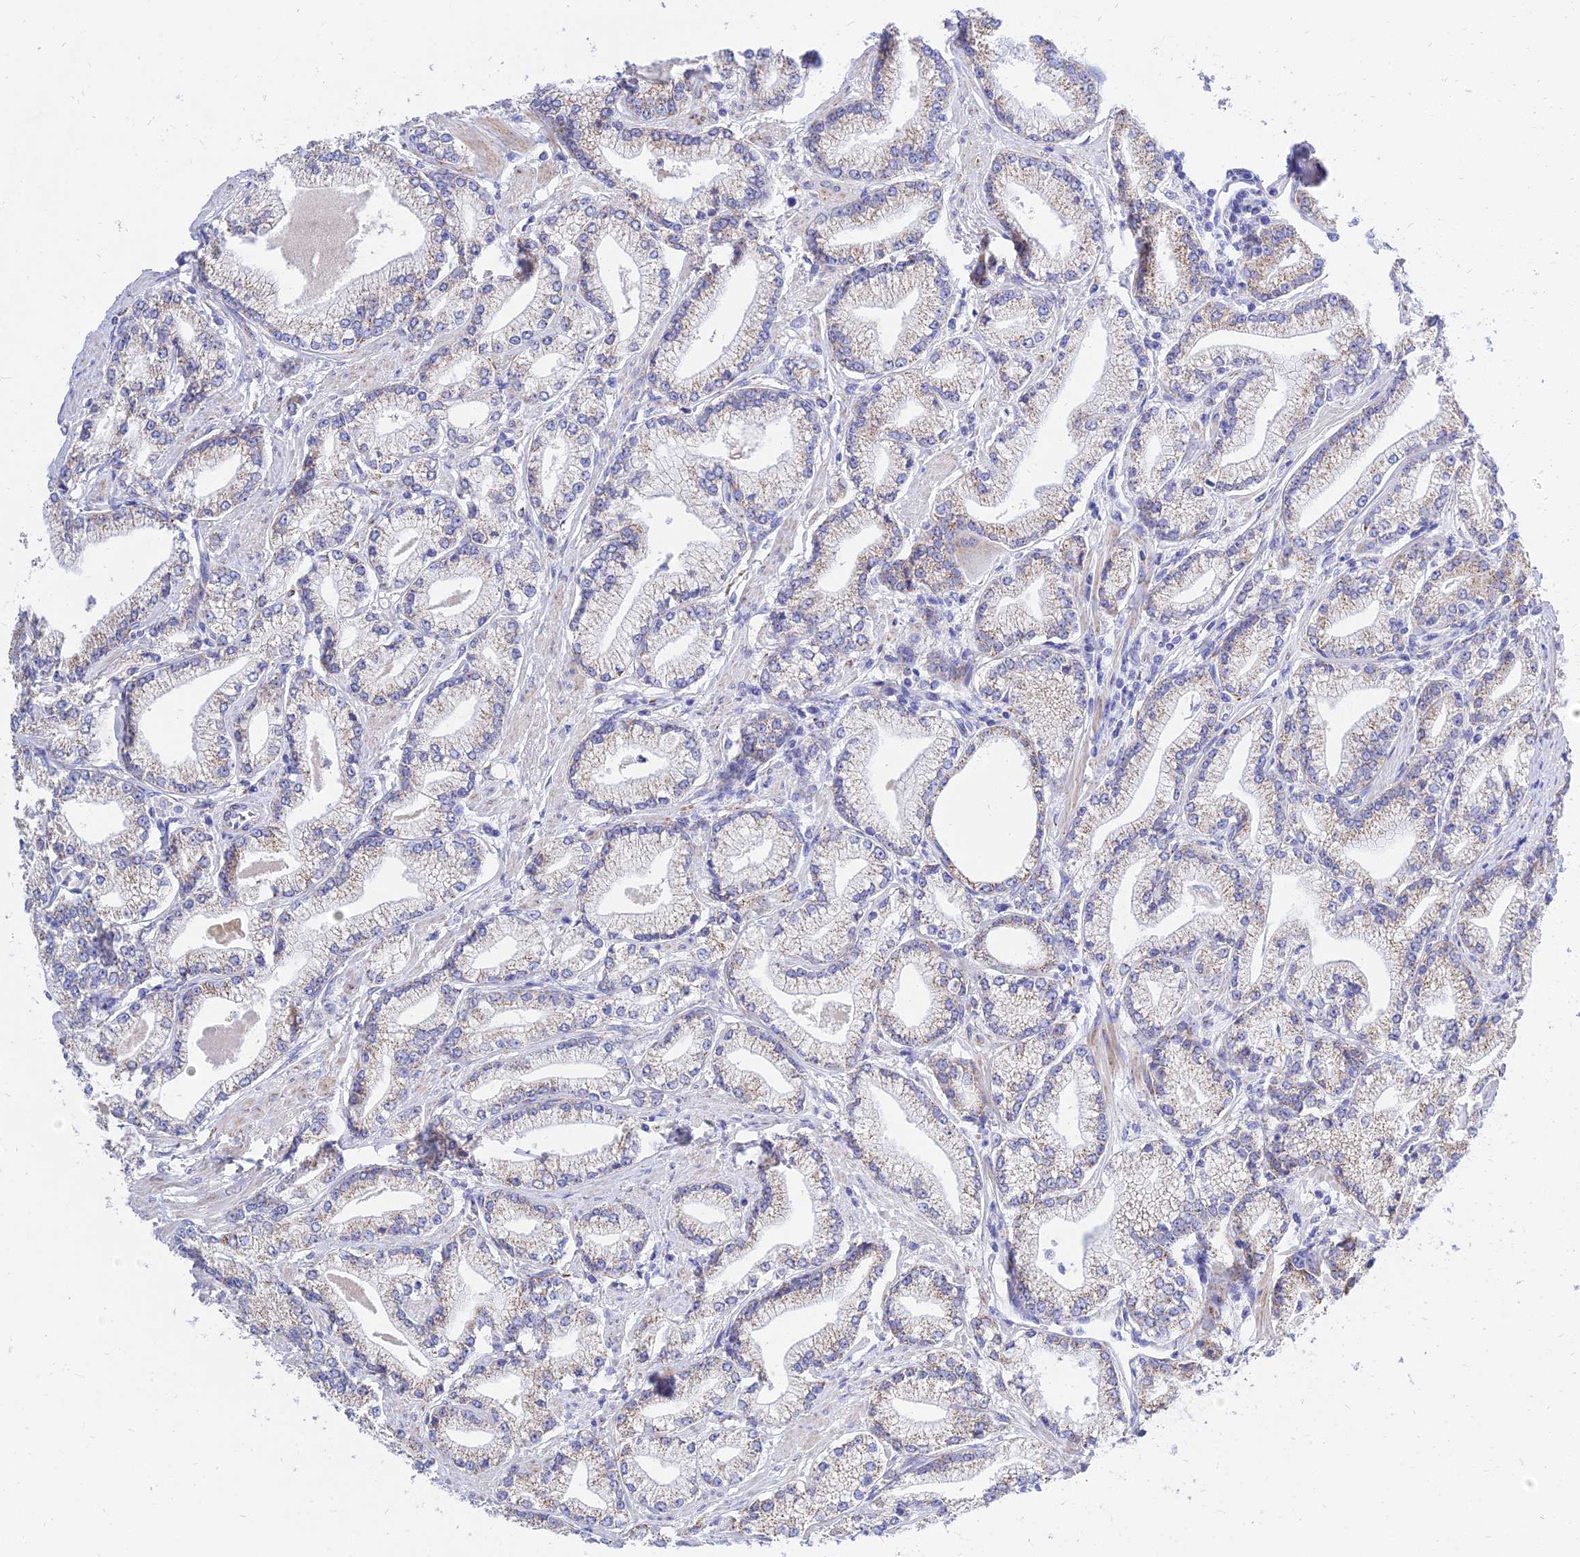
{"staining": {"intensity": "weak", "quantity": "25%-75%", "location": "cytoplasmic/membranous"}, "tissue": "prostate cancer", "cell_type": "Tumor cells", "image_type": "cancer", "snomed": [{"axis": "morphology", "description": "Adenocarcinoma, High grade"}, {"axis": "topography", "description": "Prostate"}], "caption": "Tumor cells demonstrate low levels of weak cytoplasmic/membranous positivity in about 25%-75% of cells in human prostate adenocarcinoma (high-grade). Nuclei are stained in blue.", "gene": "PKN3", "patient": {"sex": "male", "age": 67}}